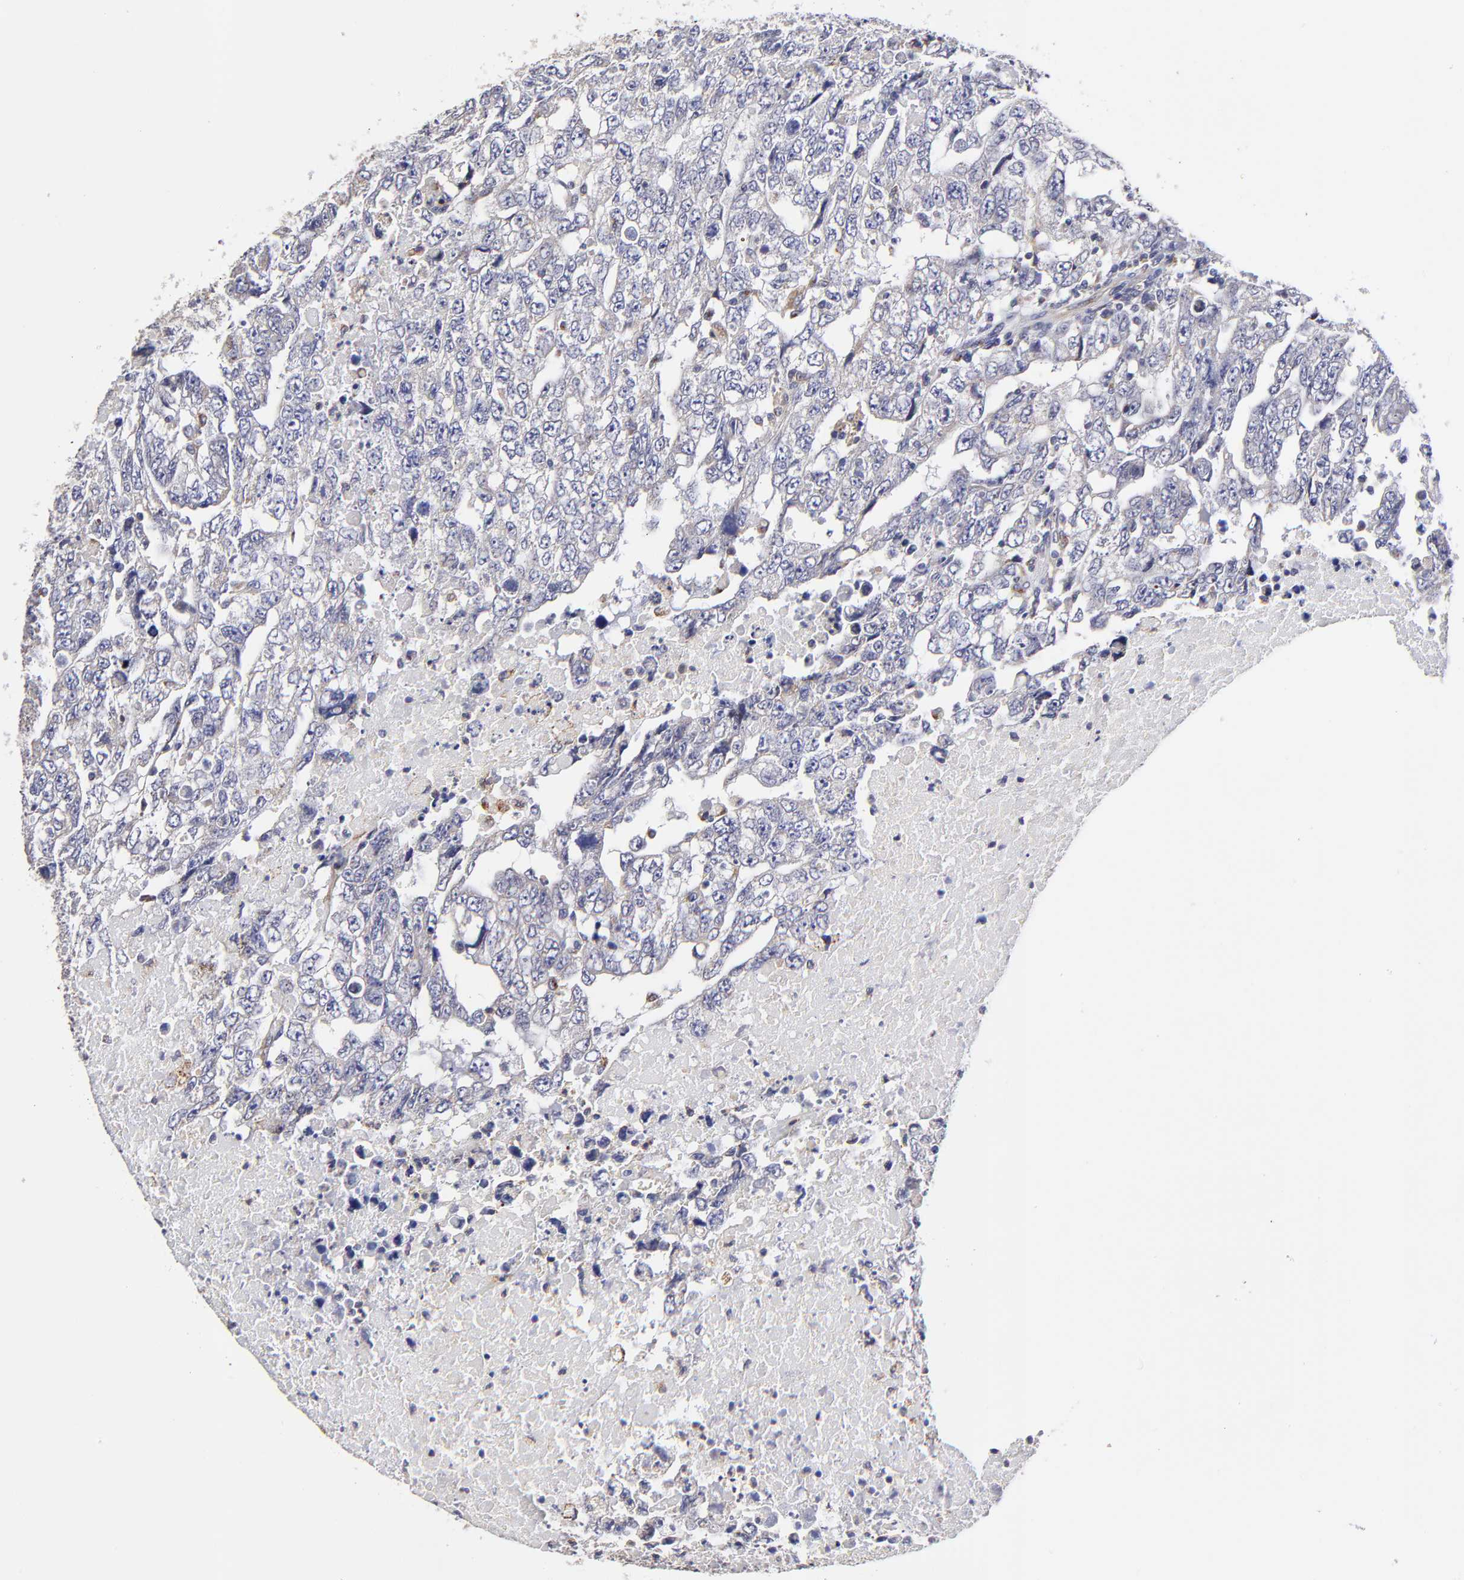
{"staining": {"intensity": "negative", "quantity": "none", "location": "none"}, "tissue": "testis cancer", "cell_type": "Tumor cells", "image_type": "cancer", "snomed": [{"axis": "morphology", "description": "Carcinoma, Embryonal, NOS"}, {"axis": "topography", "description": "Testis"}], "caption": "DAB immunohistochemical staining of human testis cancer demonstrates no significant positivity in tumor cells. Brightfield microscopy of IHC stained with DAB (brown) and hematoxylin (blue), captured at high magnification.", "gene": "GCSAM", "patient": {"sex": "male", "age": 36}}